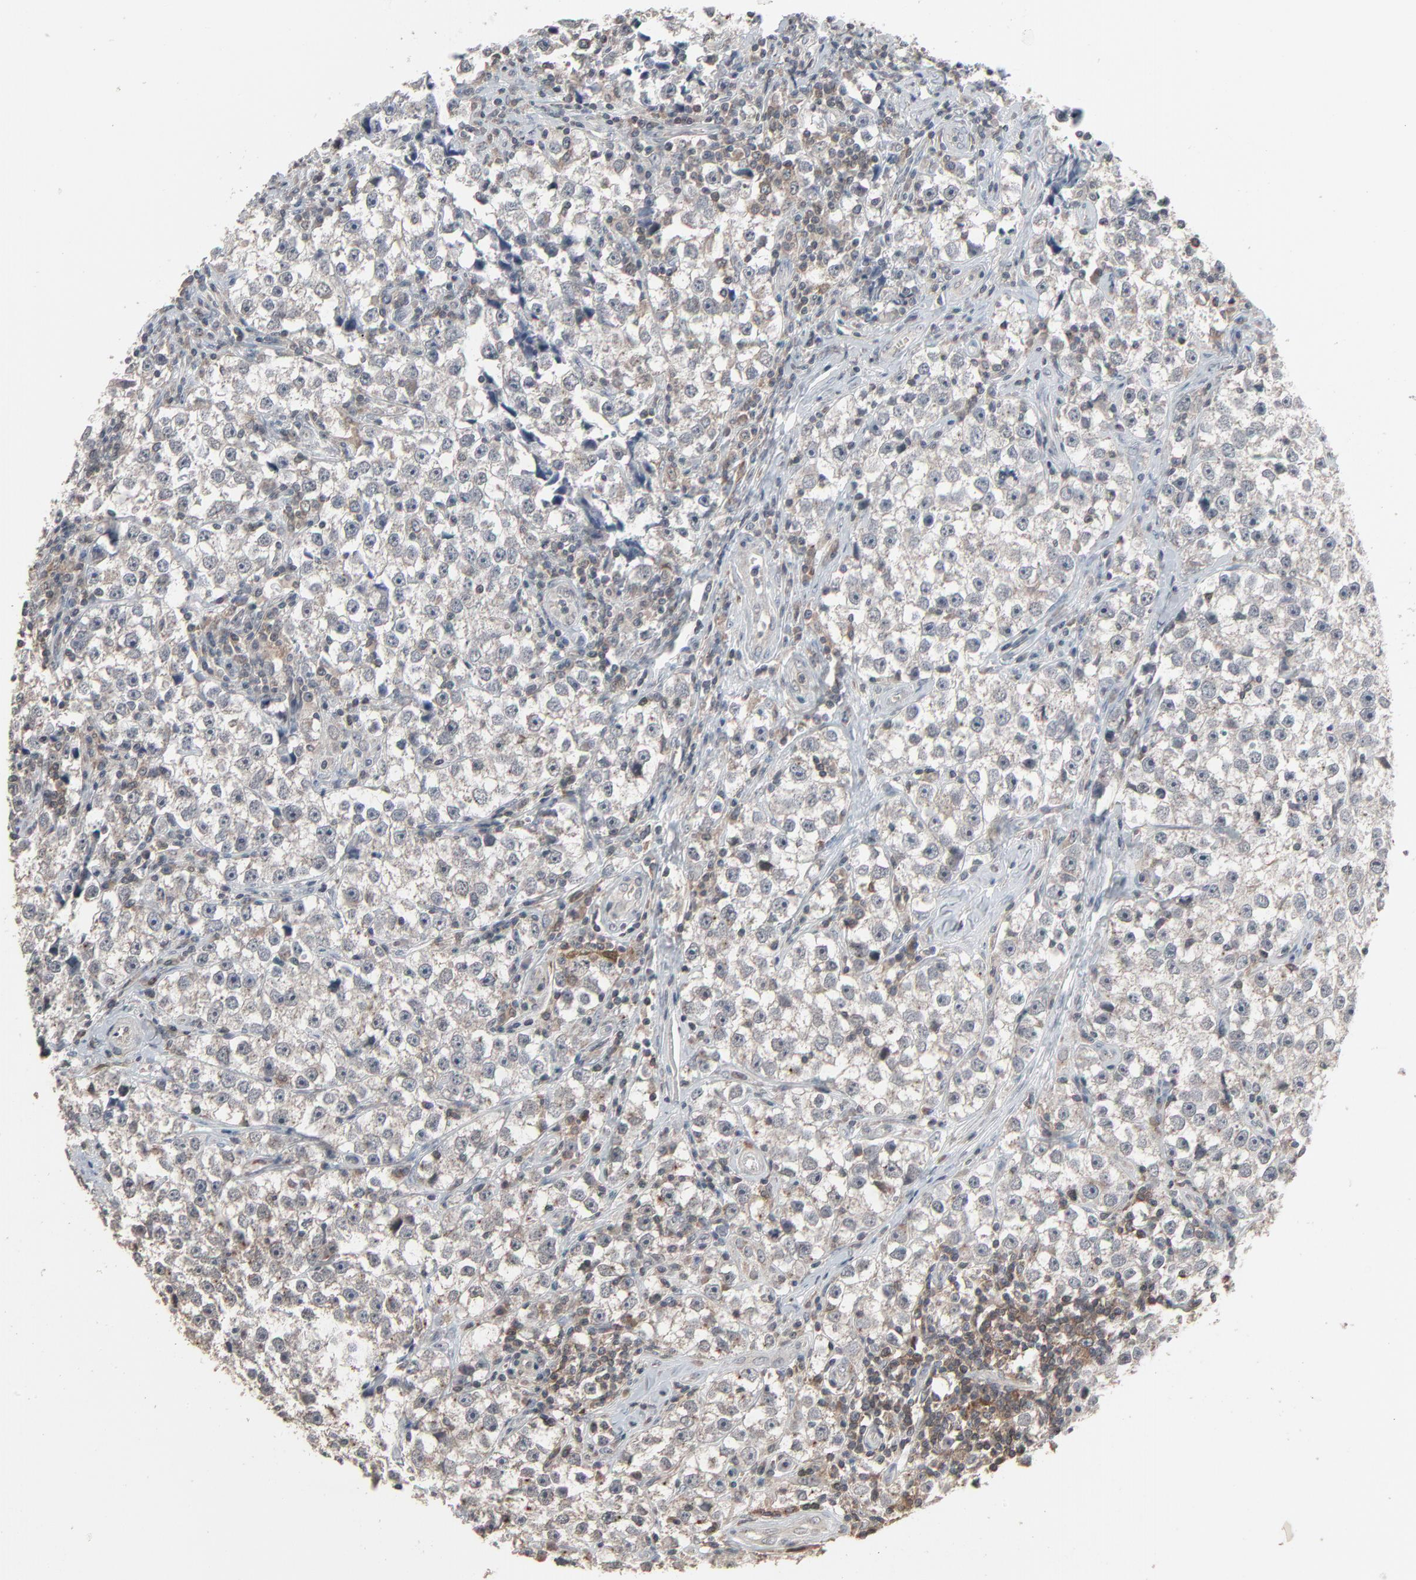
{"staining": {"intensity": "weak", "quantity": "<25%", "location": "cytoplasmic/membranous"}, "tissue": "testis cancer", "cell_type": "Tumor cells", "image_type": "cancer", "snomed": [{"axis": "morphology", "description": "Seminoma, NOS"}, {"axis": "topography", "description": "Testis"}], "caption": "A high-resolution micrograph shows IHC staining of seminoma (testis), which reveals no significant staining in tumor cells.", "gene": "DOCK8", "patient": {"sex": "male", "age": 32}}